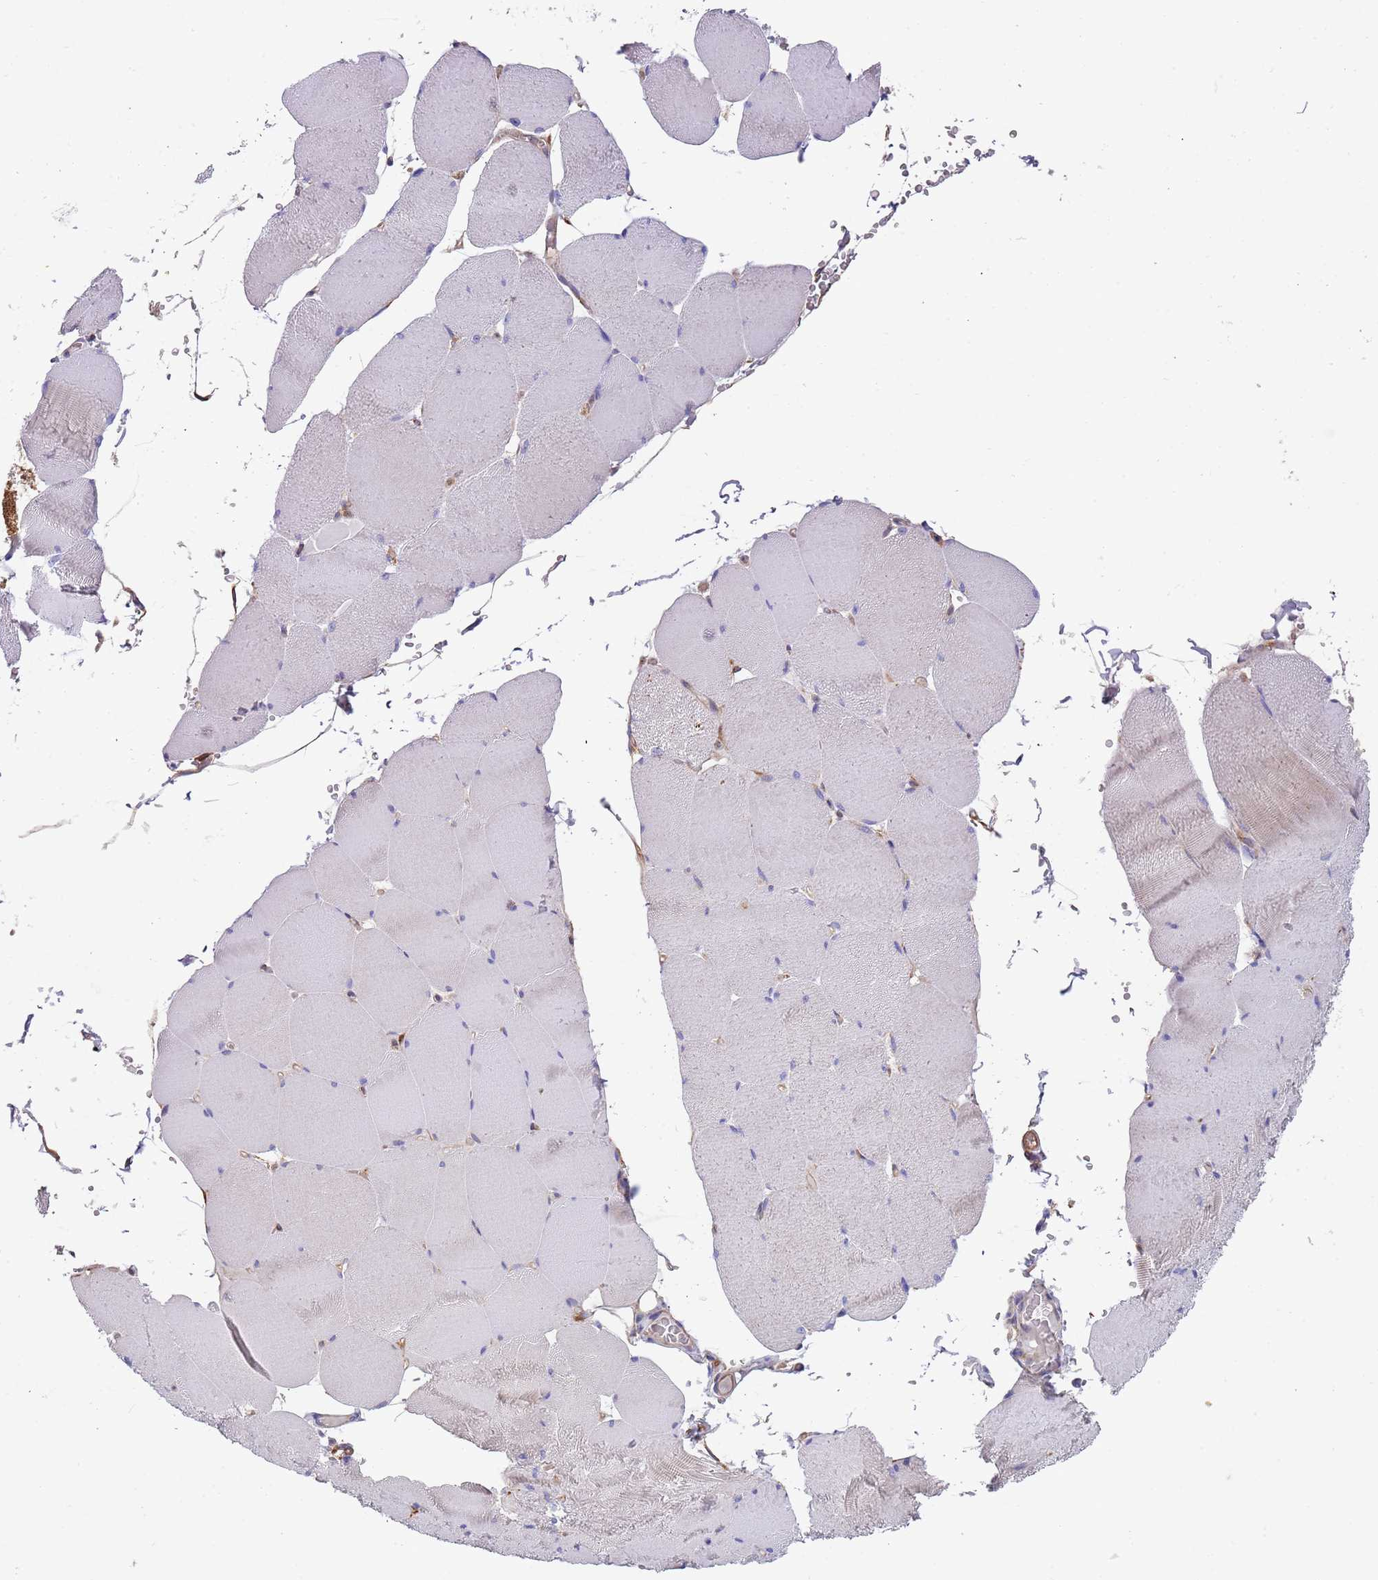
{"staining": {"intensity": "negative", "quantity": "none", "location": "none"}, "tissue": "skeletal muscle", "cell_type": "Myocytes", "image_type": "normal", "snomed": [{"axis": "morphology", "description": "Normal tissue, NOS"}, {"axis": "topography", "description": "Skeletal muscle"}, {"axis": "topography", "description": "Head-Neck"}], "caption": "This image is of unremarkable skeletal muscle stained with immunohistochemistry to label a protein in brown with the nuclei are counter-stained blue. There is no expression in myocytes.", "gene": "LAMB4", "patient": {"sex": "male", "age": 66}}